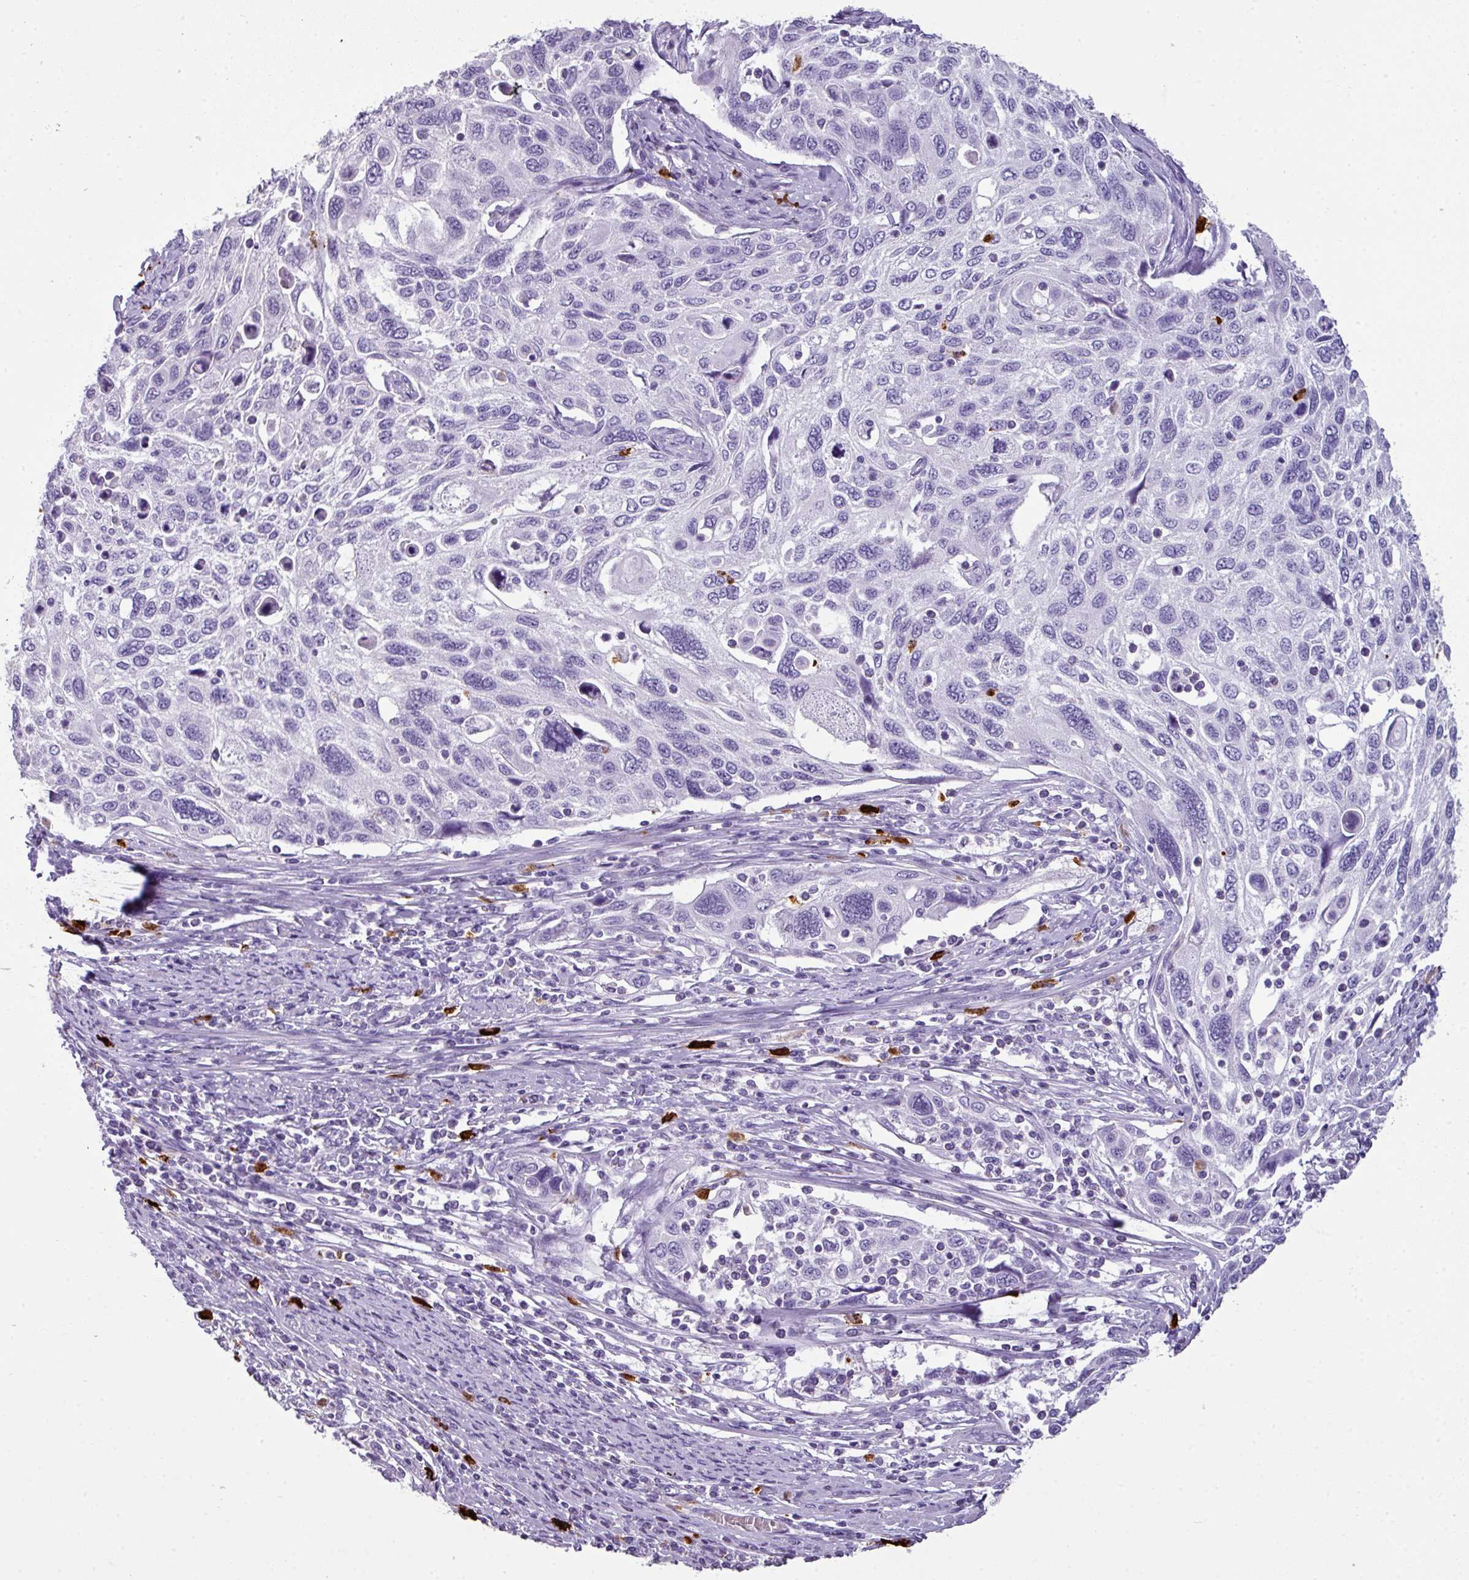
{"staining": {"intensity": "negative", "quantity": "none", "location": "none"}, "tissue": "cervical cancer", "cell_type": "Tumor cells", "image_type": "cancer", "snomed": [{"axis": "morphology", "description": "Squamous cell carcinoma, NOS"}, {"axis": "topography", "description": "Cervix"}], "caption": "IHC of cervical squamous cell carcinoma exhibits no expression in tumor cells.", "gene": "CTSG", "patient": {"sex": "female", "age": 70}}